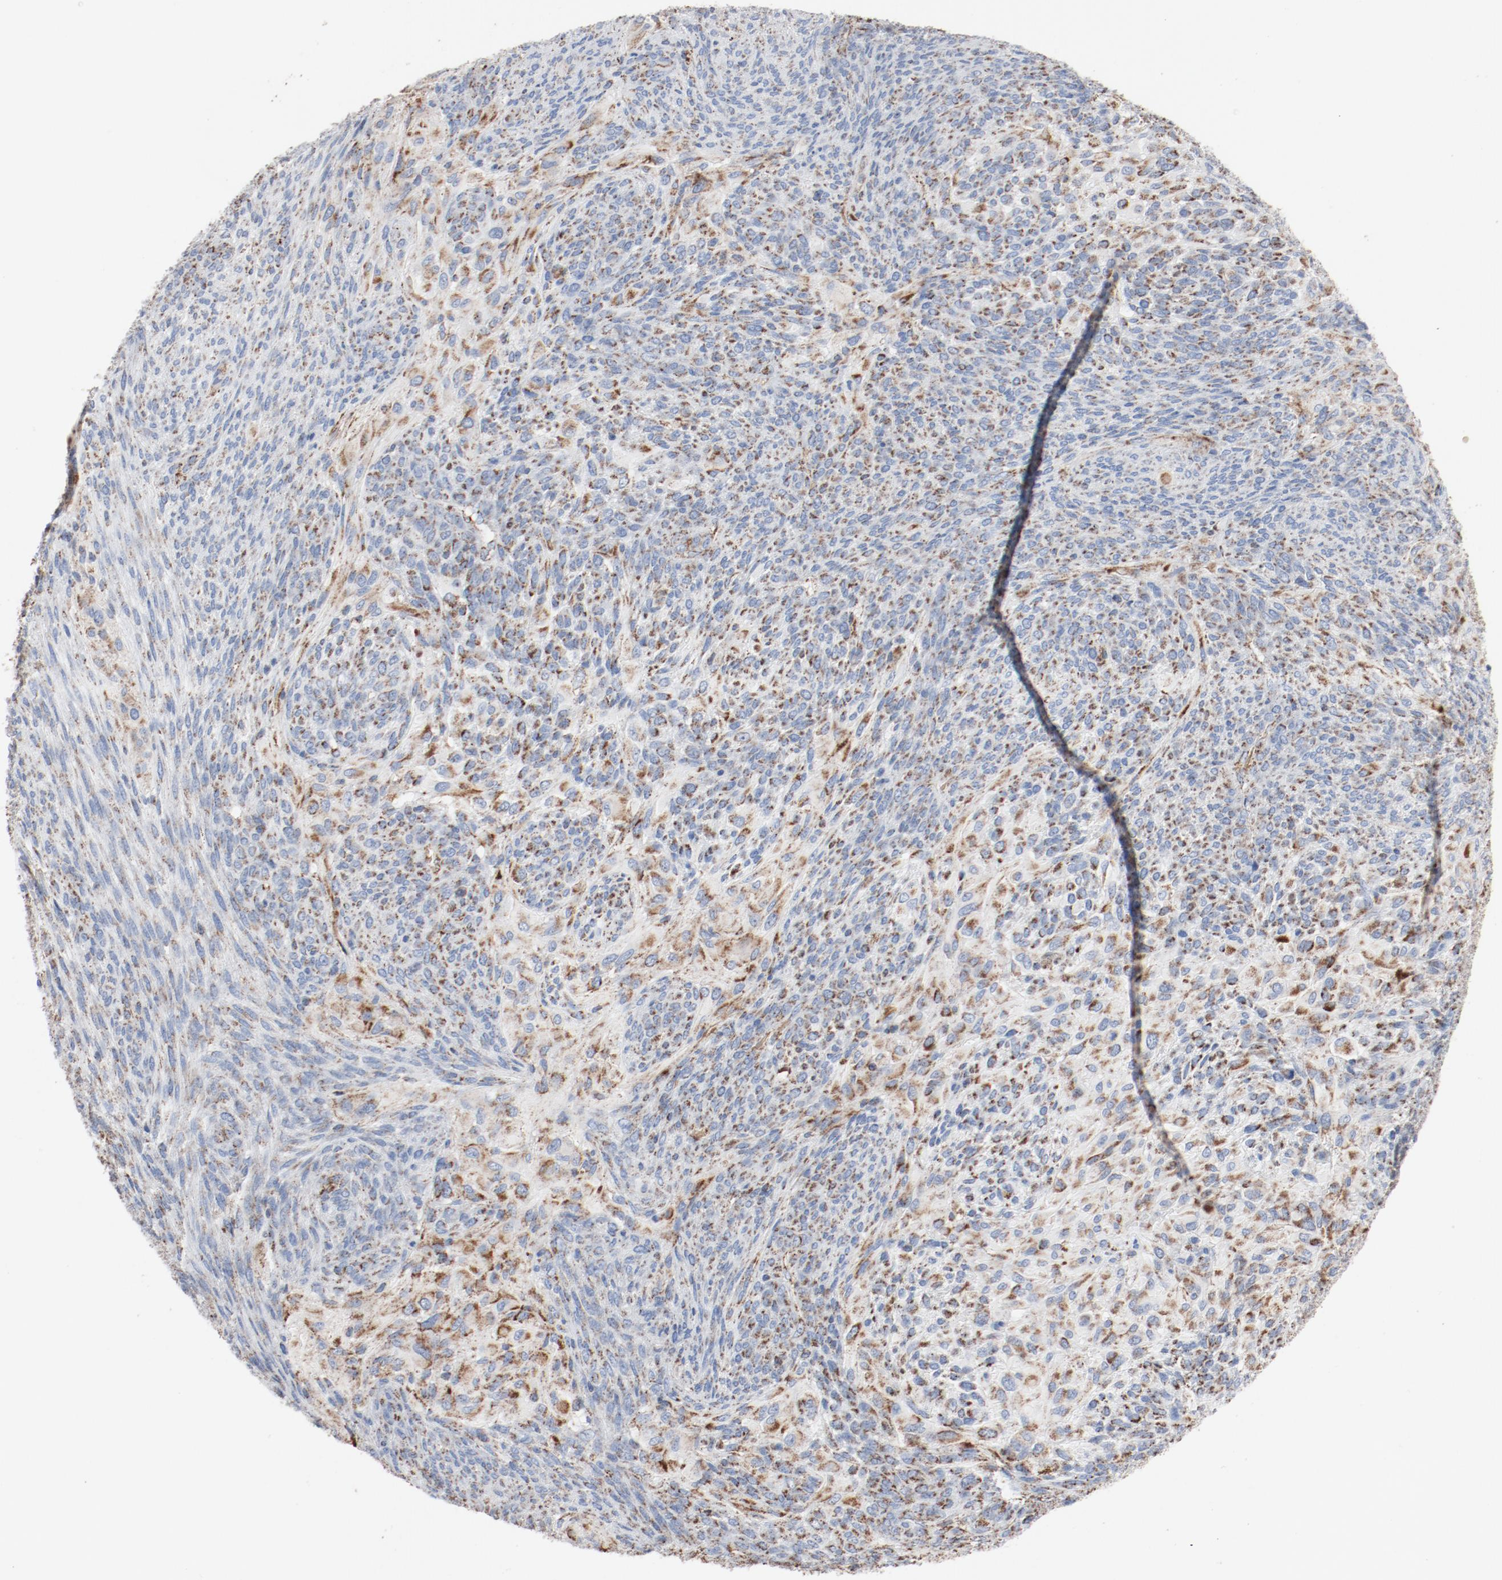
{"staining": {"intensity": "weak", "quantity": "25%-75%", "location": "cytoplasmic/membranous"}, "tissue": "glioma", "cell_type": "Tumor cells", "image_type": "cancer", "snomed": [{"axis": "morphology", "description": "Glioma, malignant, High grade"}, {"axis": "topography", "description": "Cerebral cortex"}], "caption": "Tumor cells display low levels of weak cytoplasmic/membranous positivity in approximately 25%-75% of cells in glioma.", "gene": "NDUFB8", "patient": {"sex": "female", "age": 55}}